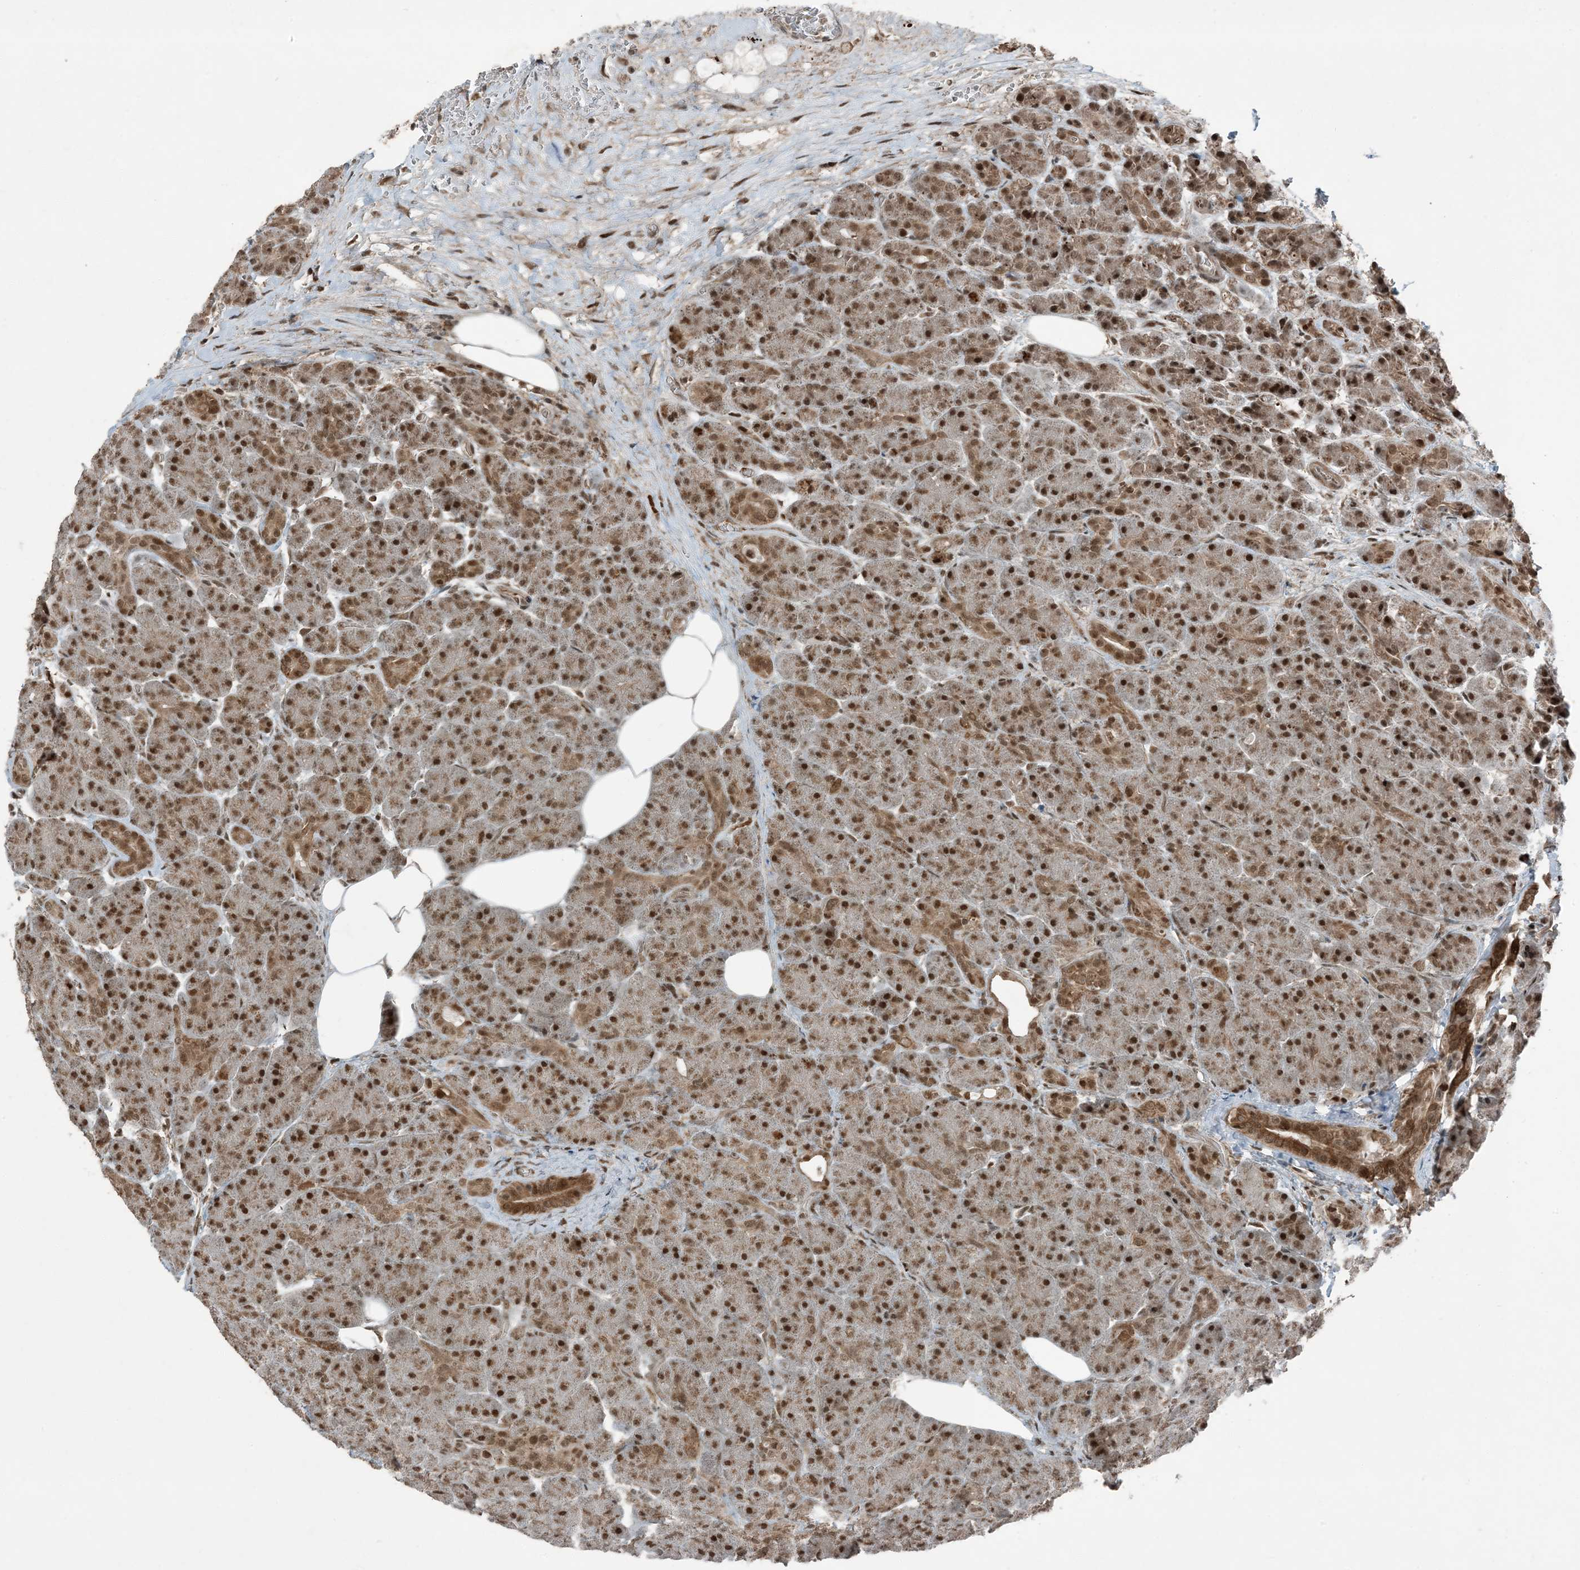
{"staining": {"intensity": "strong", "quantity": ">75%", "location": "cytoplasmic/membranous,nuclear"}, "tissue": "pancreas", "cell_type": "Exocrine glandular cells", "image_type": "normal", "snomed": [{"axis": "morphology", "description": "Normal tissue, NOS"}, {"axis": "topography", "description": "Pancreas"}], "caption": "Protein staining exhibits strong cytoplasmic/membranous,nuclear staining in about >75% of exocrine glandular cells in normal pancreas. (DAB IHC, brown staining for protein, blue staining for nuclei).", "gene": "TRAPPC12", "patient": {"sex": "male", "age": 63}}